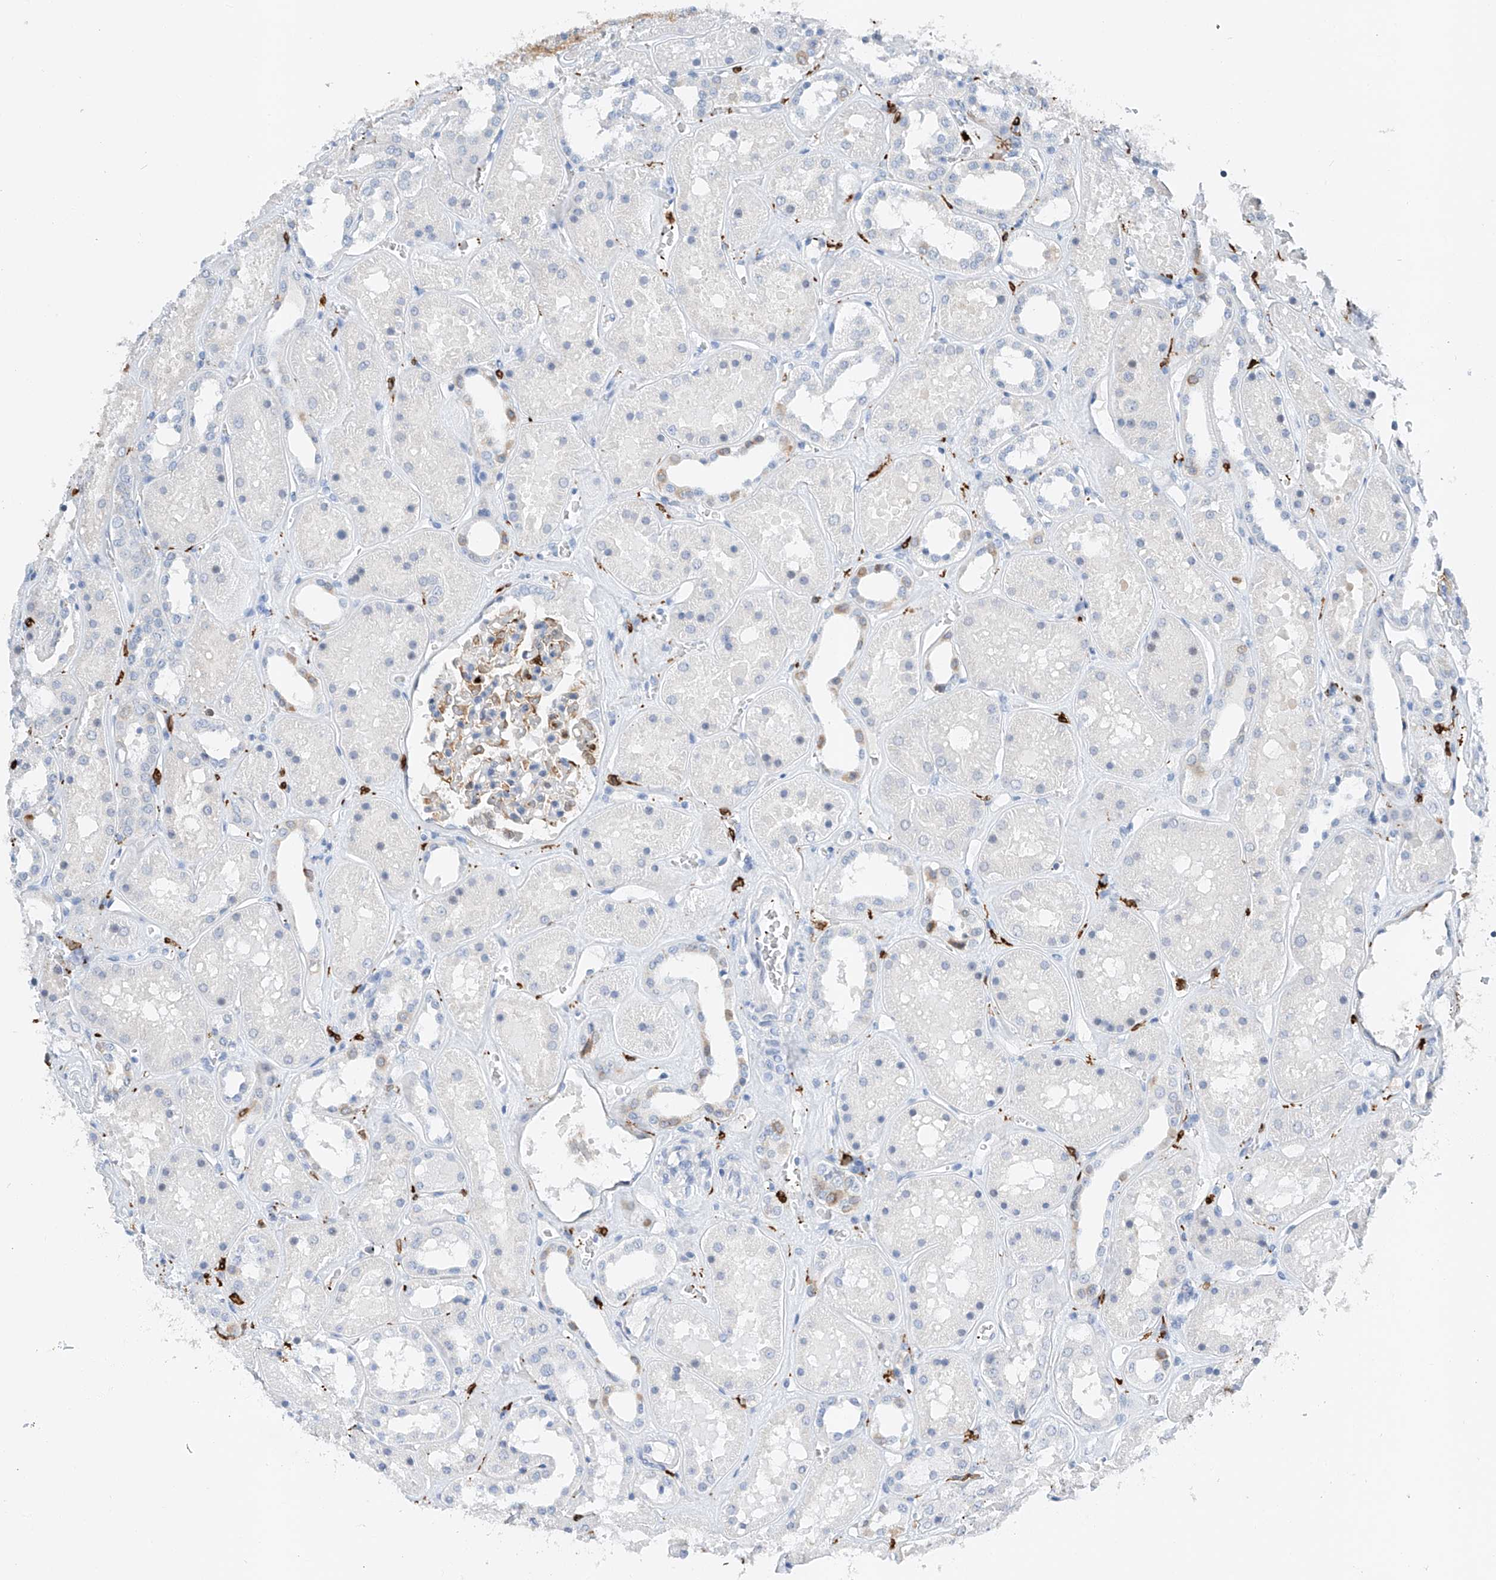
{"staining": {"intensity": "weak", "quantity": "25%-75%", "location": "cytoplasmic/membranous"}, "tissue": "kidney", "cell_type": "Cells in glomeruli", "image_type": "normal", "snomed": [{"axis": "morphology", "description": "Normal tissue, NOS"}, {"axis": "topography", "description": "Kidney"}], "caption": "Cells in glomeruli reveal weak cytoplasmic/membranous expression in approximately 25%-75% of cells in unremarkable kidney.", "gene": "TBXAS1", "patient": {"sex": "female", "age": 41}}